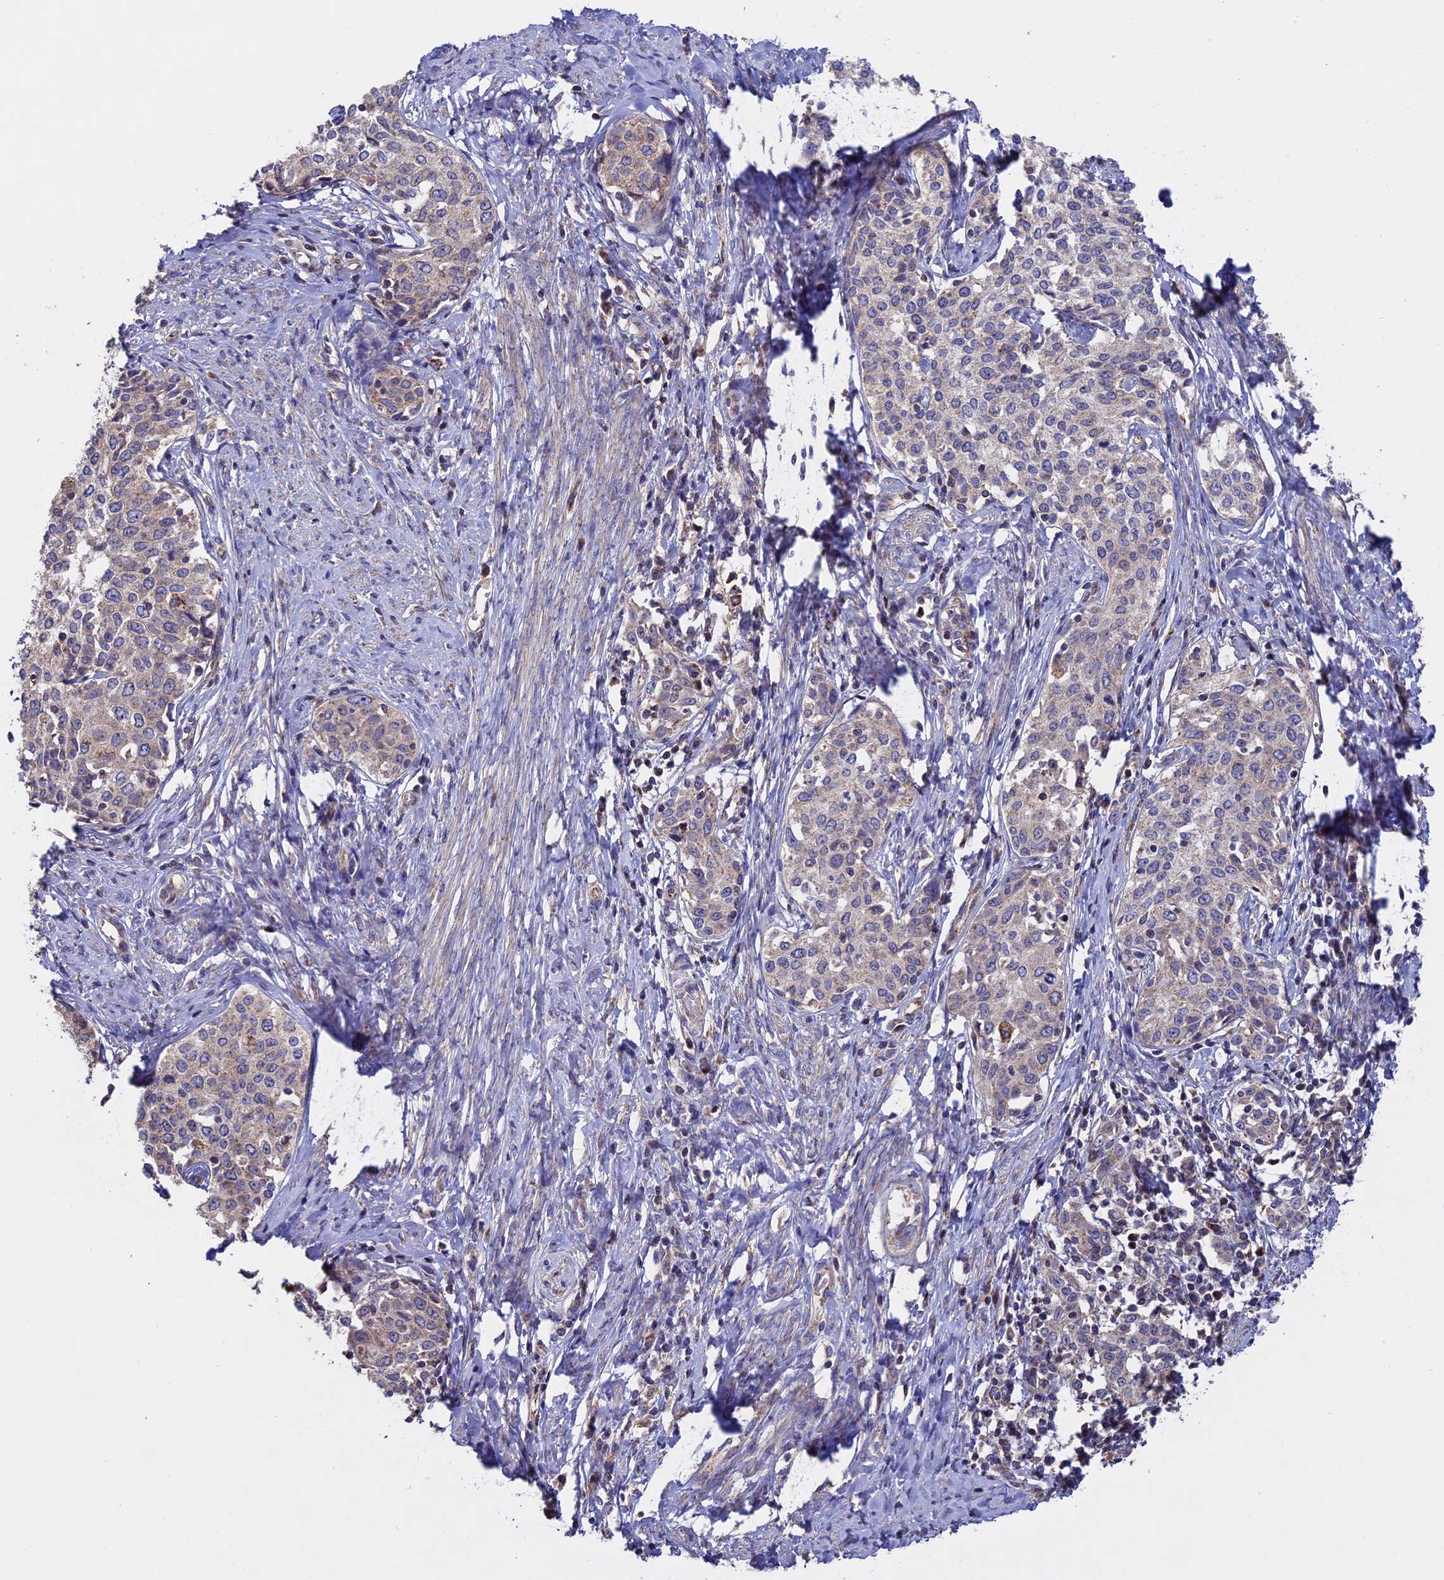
{"staining": {"intensity": "weak", "quantity": ">75%", "location": "cytoplasmic/membranous"}, "tissue": "cervical cancer", "cell_type": "Tumor cells", "image_type": "cancer", "snomed": [{"axis": "morphology", "description": "Squamous cell carcinoma, NOS"}, {"axis": "morphology", "description": "Adenocarcinoma, NOS"}, {"axis": "topography", "description": "Cervix"}], "caption": "Tumor cells demonstrate low levels of weak cytoplasmic/membranous staining in approximately >75% of cells in human cervical cancer (adenocarcinoma). (Stains: DAB in brown, nuclei in blue, Microscopy: brightfield microscopy at high magnification).", "gene": "RNF17", "patient": {"sex": "female", "age": 52}}